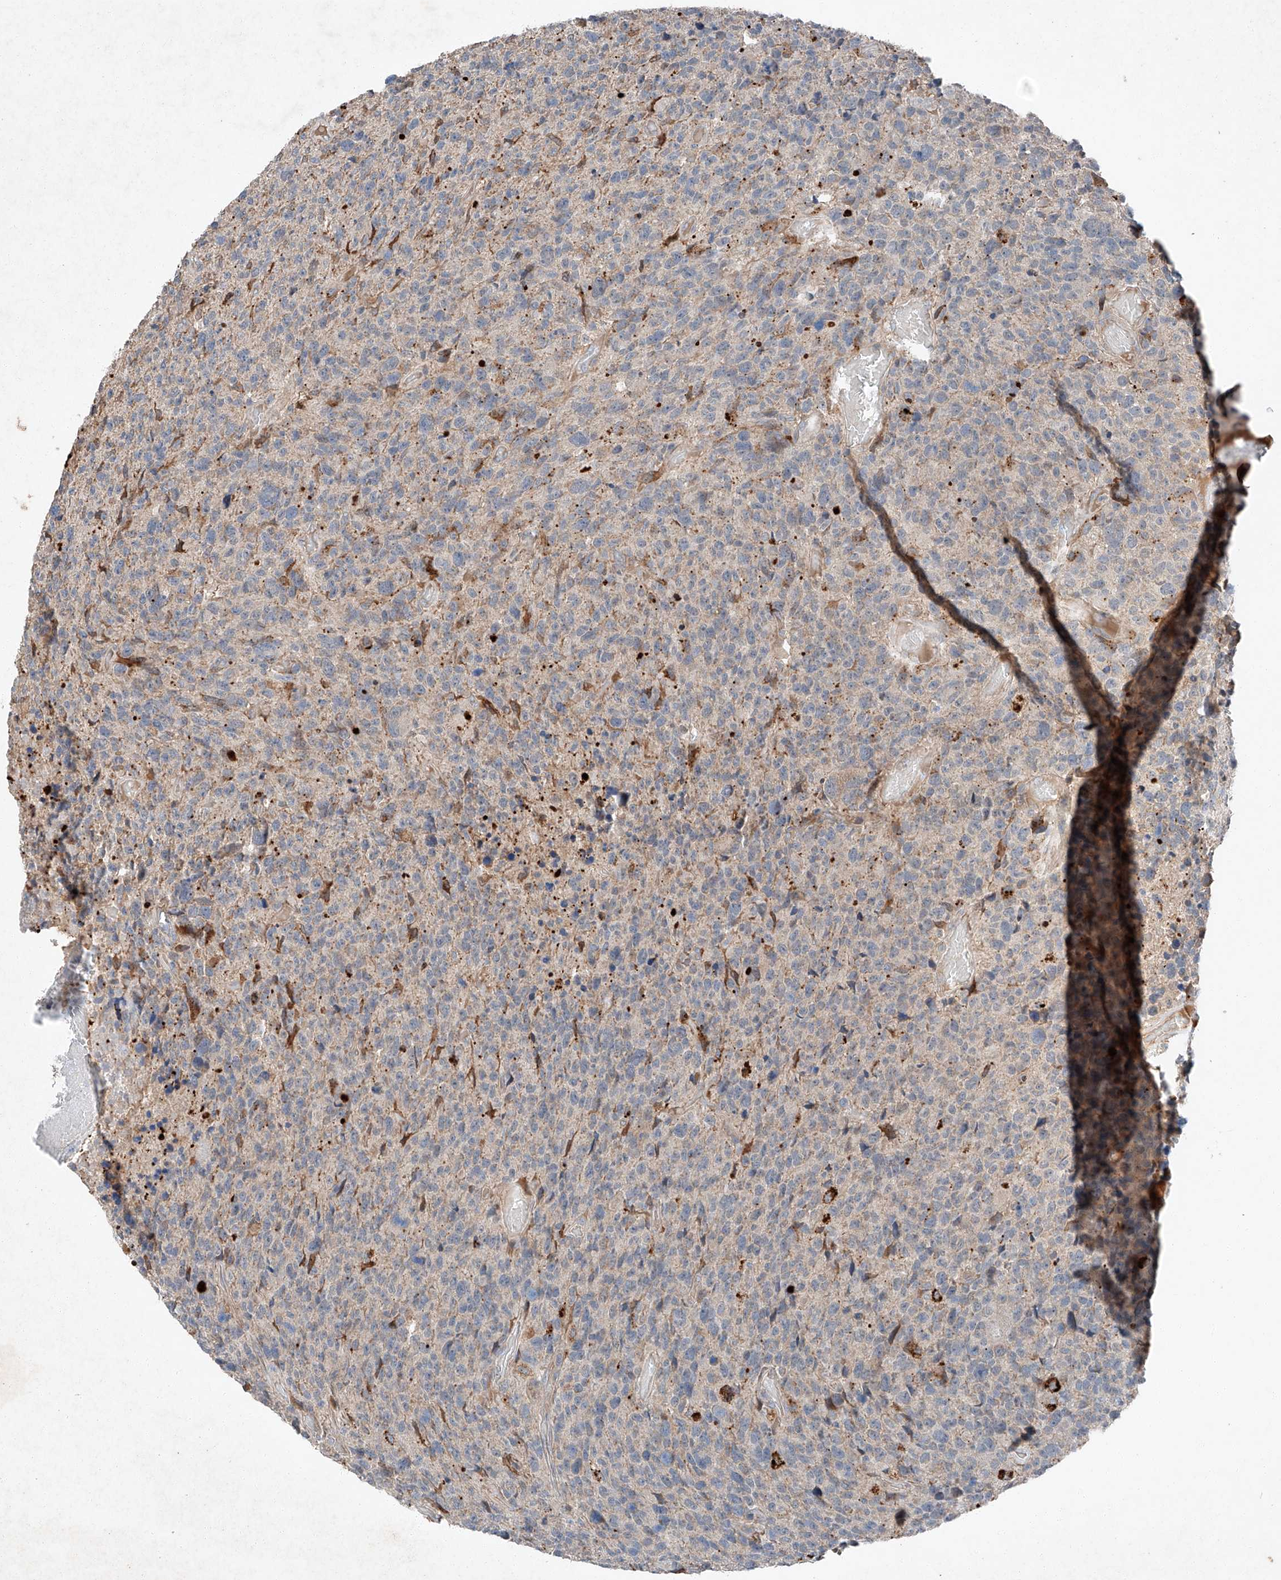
{"staining": {"intensity": "negative", "quantity": "none", "location": "none"}, "tissue": "glioma", "cell_type": "Tumor cells", "image_type": "cancer", "snomed": [{"axis": "morphology", "description": "Glioma, malignant, High grade"}, {"axis": "topography", "description": "Brain"}], "caption": "Photomicrograph shows no significant protein positivity in tumor cells of glioma. (Stains: DAB (3,3'-diaminobenzidine) IHC with hematoxylin counter stain, Microscopy: brightfield microscopy at high magnification).", "gene": "RUSC1", "patient": {"sex": "male", "age": 69}}